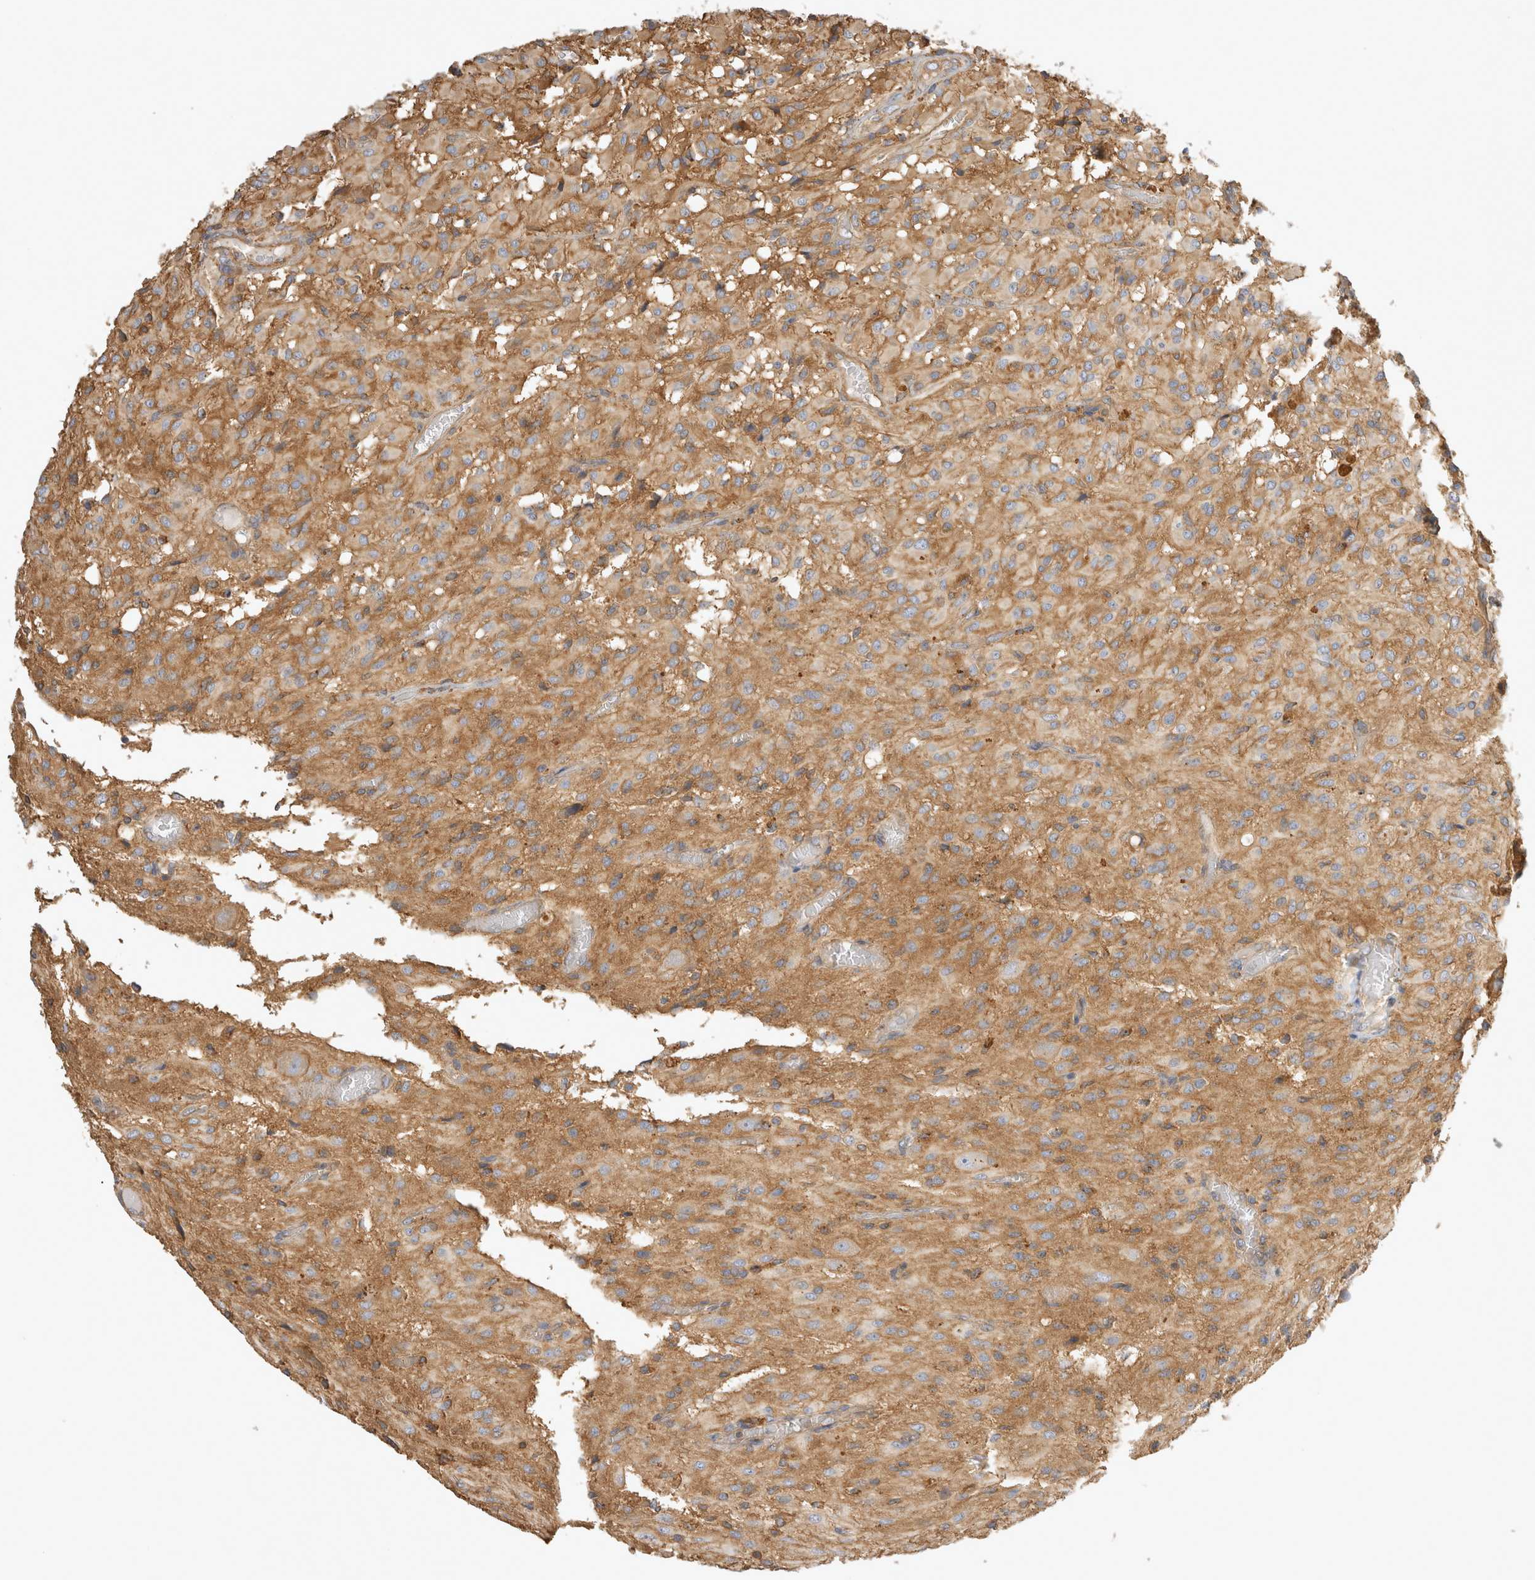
{"staining": {"intensity": "moderate", "quantity": ">75%", "location": "cytoplasmic/membranous"}, "tissue": "glioma", "cell_type": "Tumor cells", "image_type": "cancer", "snomed": [{"axis": "morphology", "description": "Glioma, malignant, High grade"}, {"axis": "topography", "description": "Brain"}], "caption": "Glioma stained for a protein demonstrates moderate cytoplasmic/membranous positivity in tumor cells.", "gene": "CHMP6", "patient": {"sex": "female", "age": 59}}